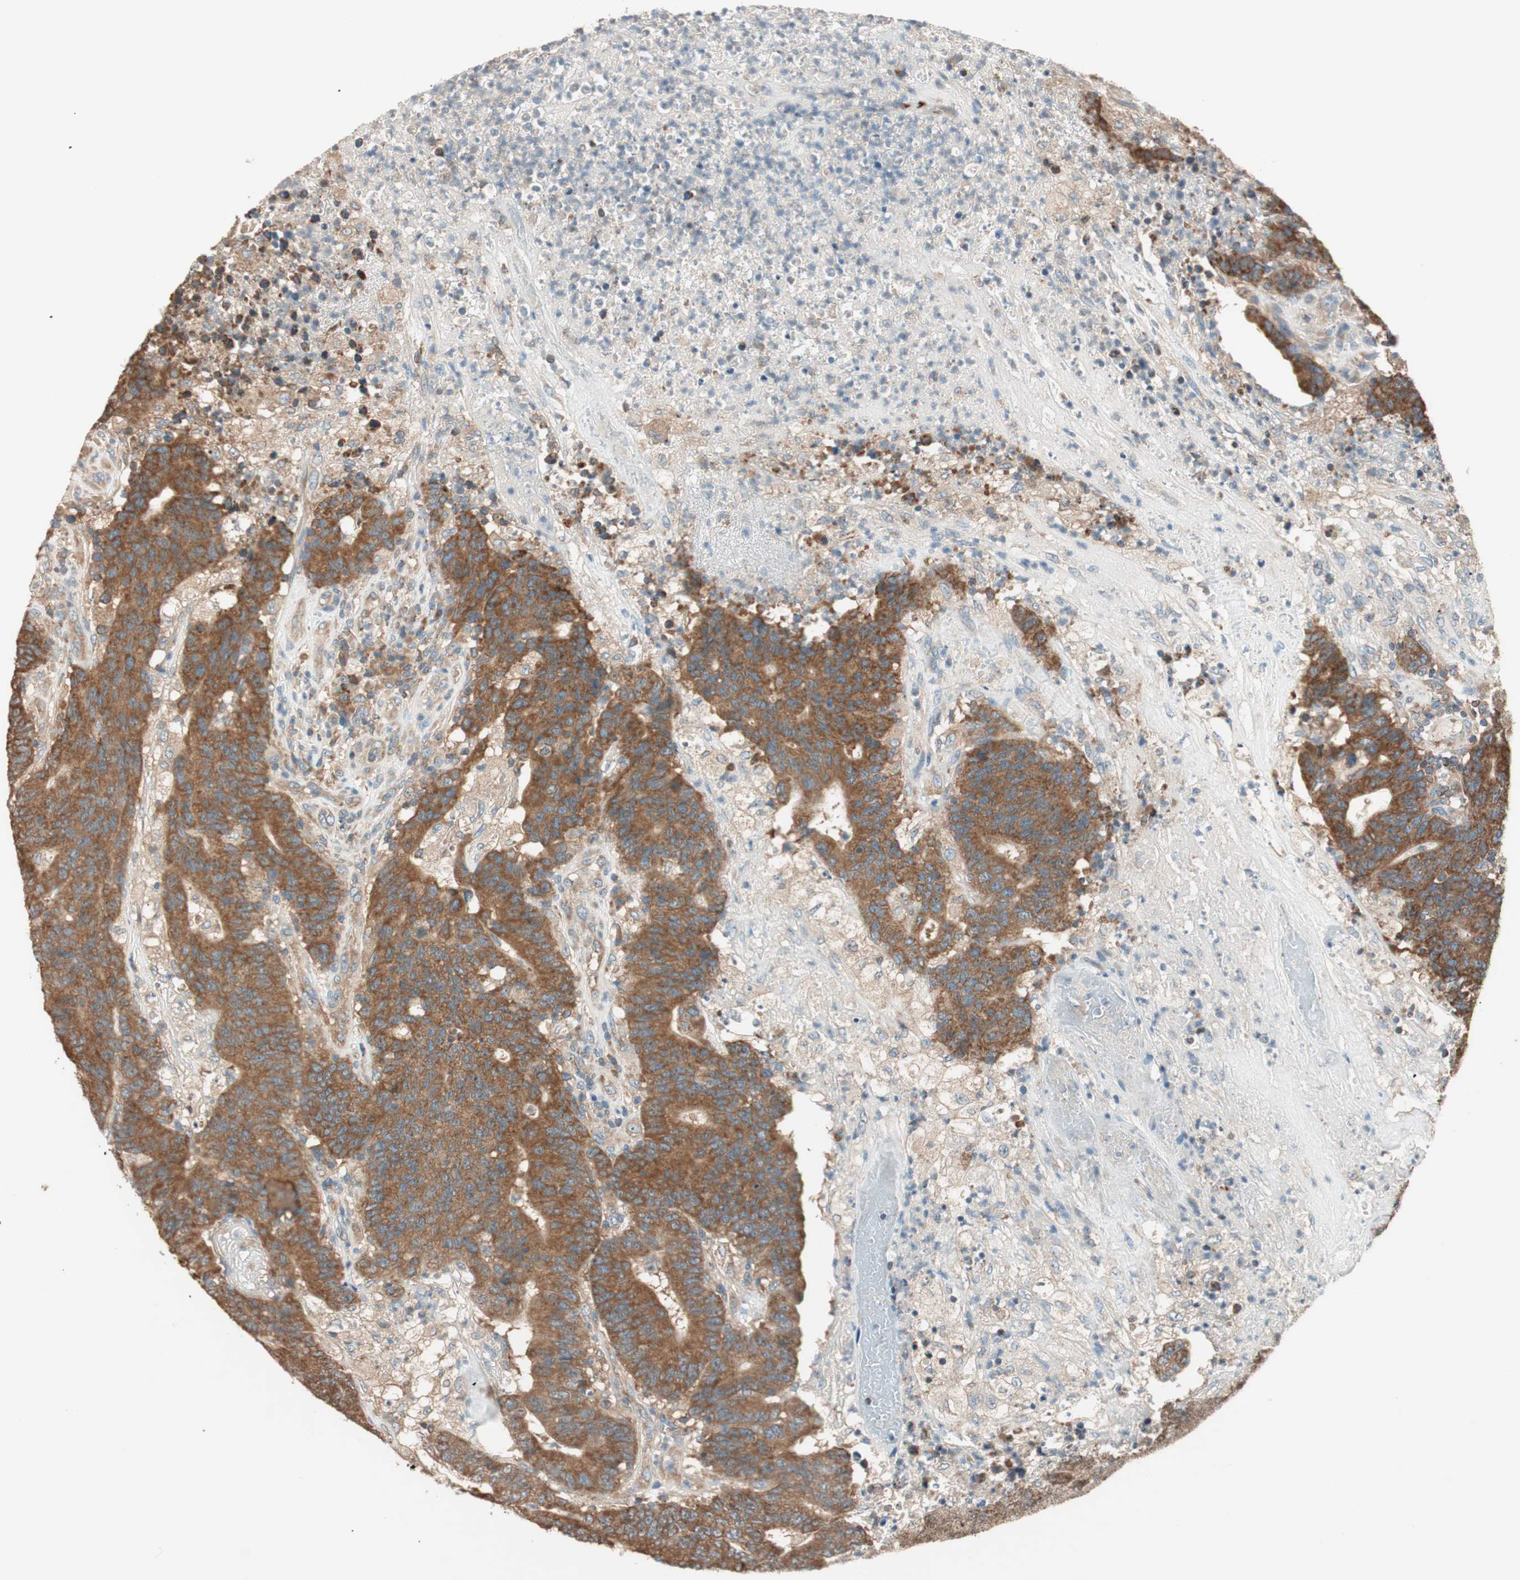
{"staining": {"intensity": "strong", "quantity": ">75%", "location": "cytoplasmic/membranous"}, "tissue": "colorectal cancer", "cell_type": "Tumor cells", "image_type": "cancer", "snomed": [{"axis": "morphology", "description": "Normal tissue, NOS"}, {"axis": "morphology", "description": "Adenocarcinoma, NOS"}, {"axis": "topography", "description": "Colon"}], "caption": "A high amount of strong cytoplasmic/membranous staining is present in approximately >75% of tumor cells in colorectal cancer tissue.", "gene": "CC2D1A", "patient": {"sex": "female", "age": 75}}